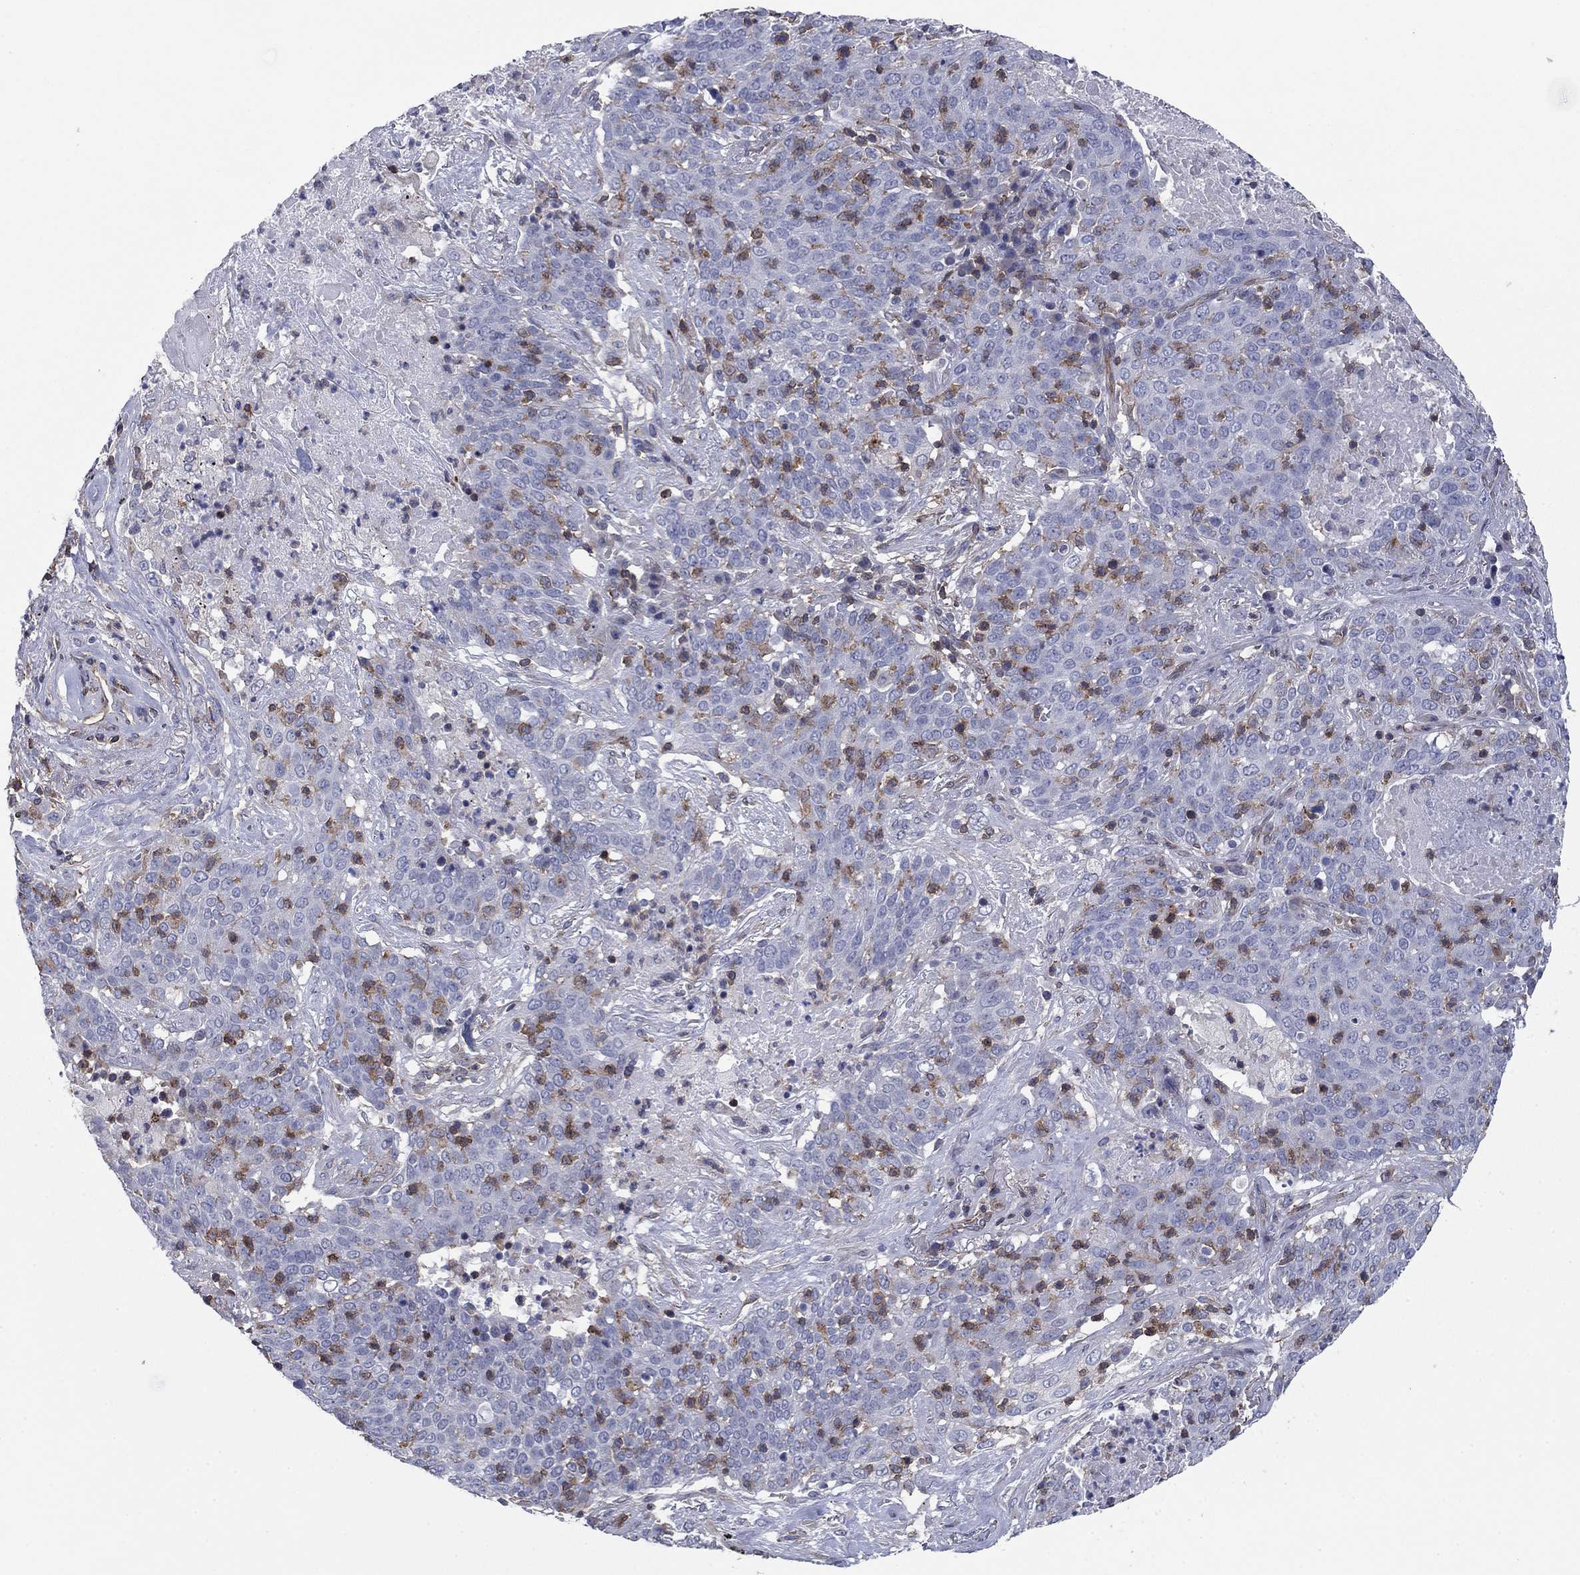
{"staining": {"intensity": "negative", "quantity": "none", "location": "none"}, "tissue": "lung cancer", "cell_type": "Tumor cells", "image_type": "cancer", "snomed": [{"axis": "morphology", "description": "Squamous cell carcinoma, NOS"}, {"axis": "topography", "description": "Lung"}], "caption": "IHC of lung cancer (squamous cell carcinoma) displays no positivity in tumor cells.", "gene": "PSD4", "patient": {"sex": "male", "age": 82}}